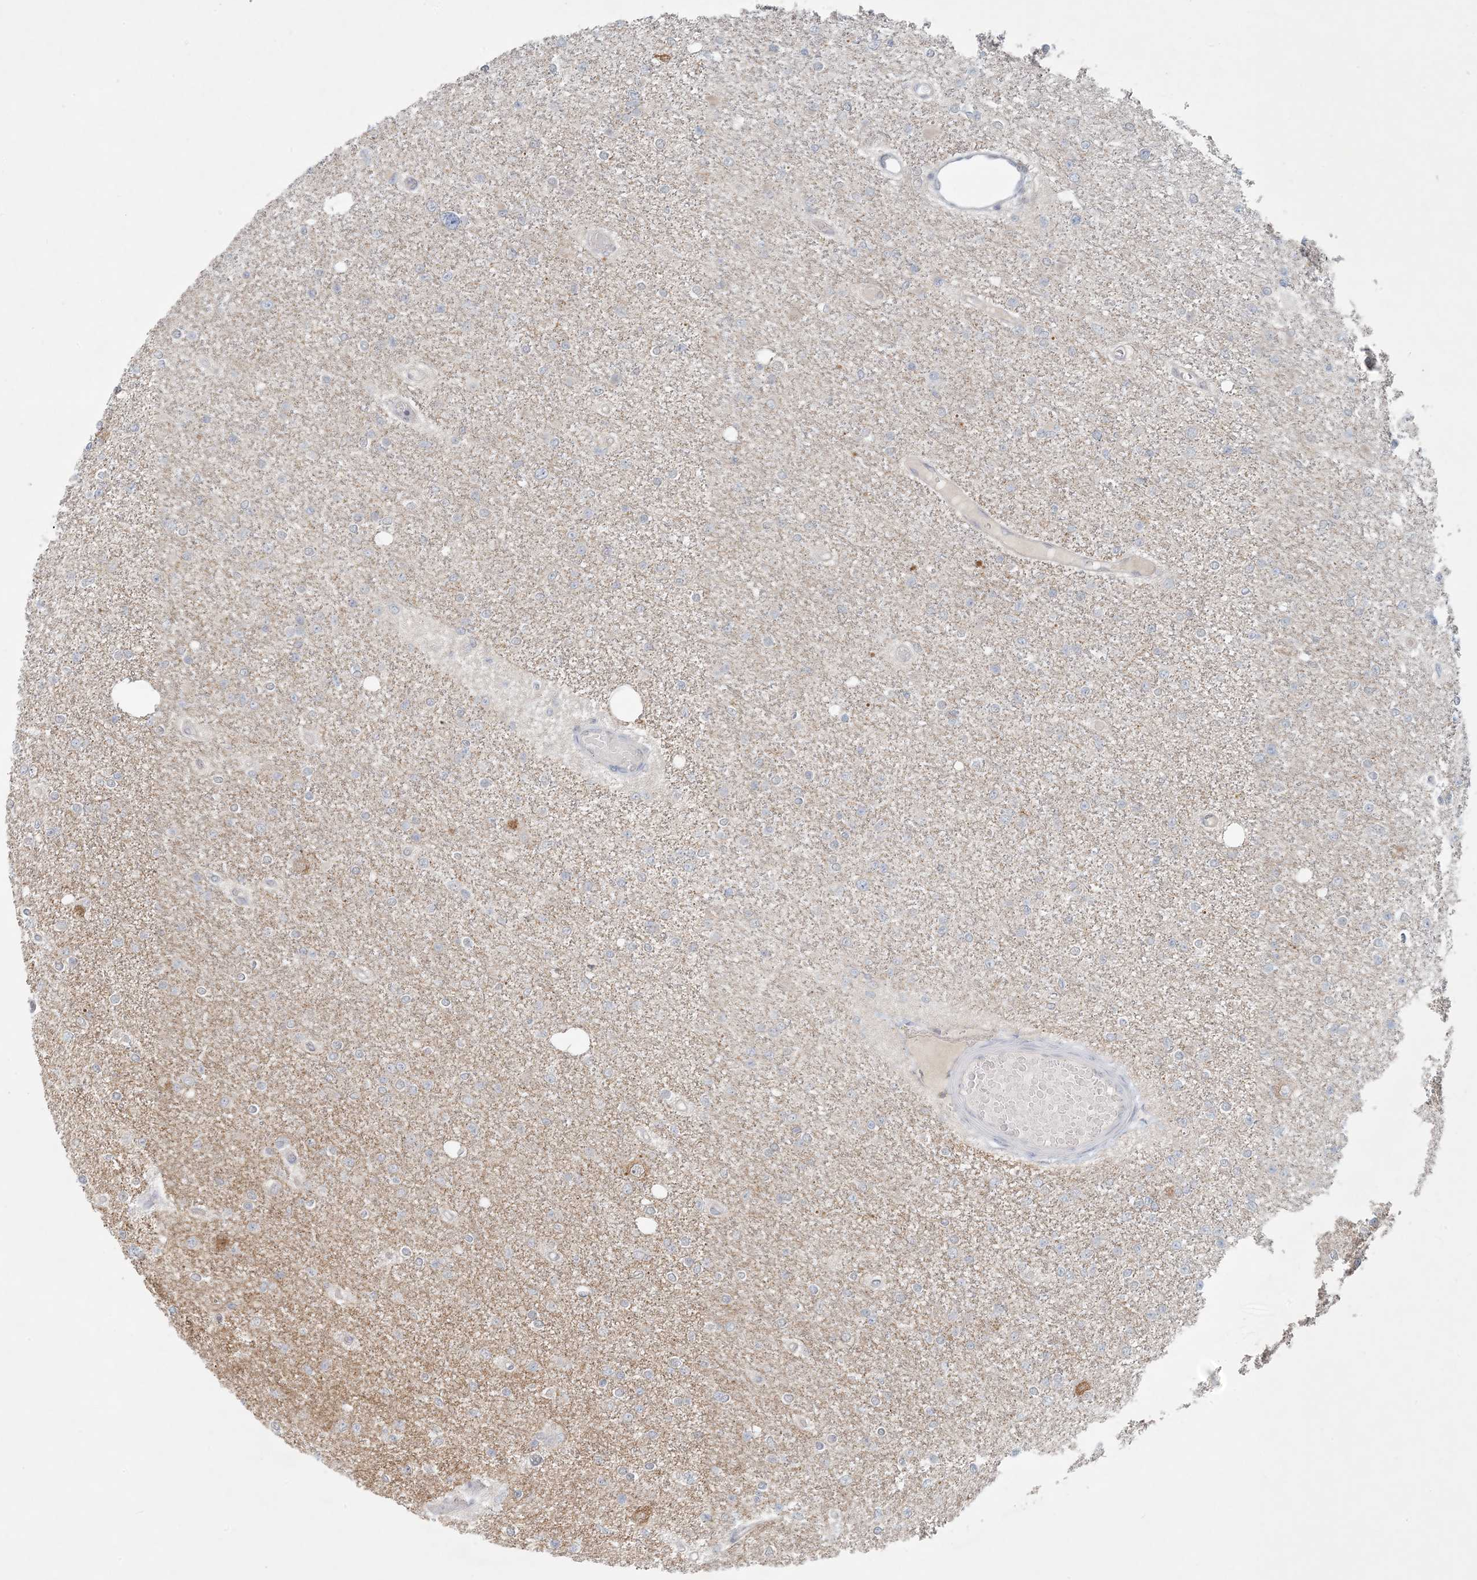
{"staining": {"intensity": "weak", "quantity": "<25%", "location": "cytoplasmic/membranous,nuclear"}, "tissue": "glioma", "cell_type": "Tumor cells", "image_type": "cancer", "snomed": [{"axis": "morphology", "description": "Glioma, malignant, Low grade"}, {"axis": "topography", "description": "Brain"}], "caption": "Tumor cells show no significant positivity in low-grade glioma (malignant).", "gene": "OBI1", "patient": {"sex": "female", "age": 22}}